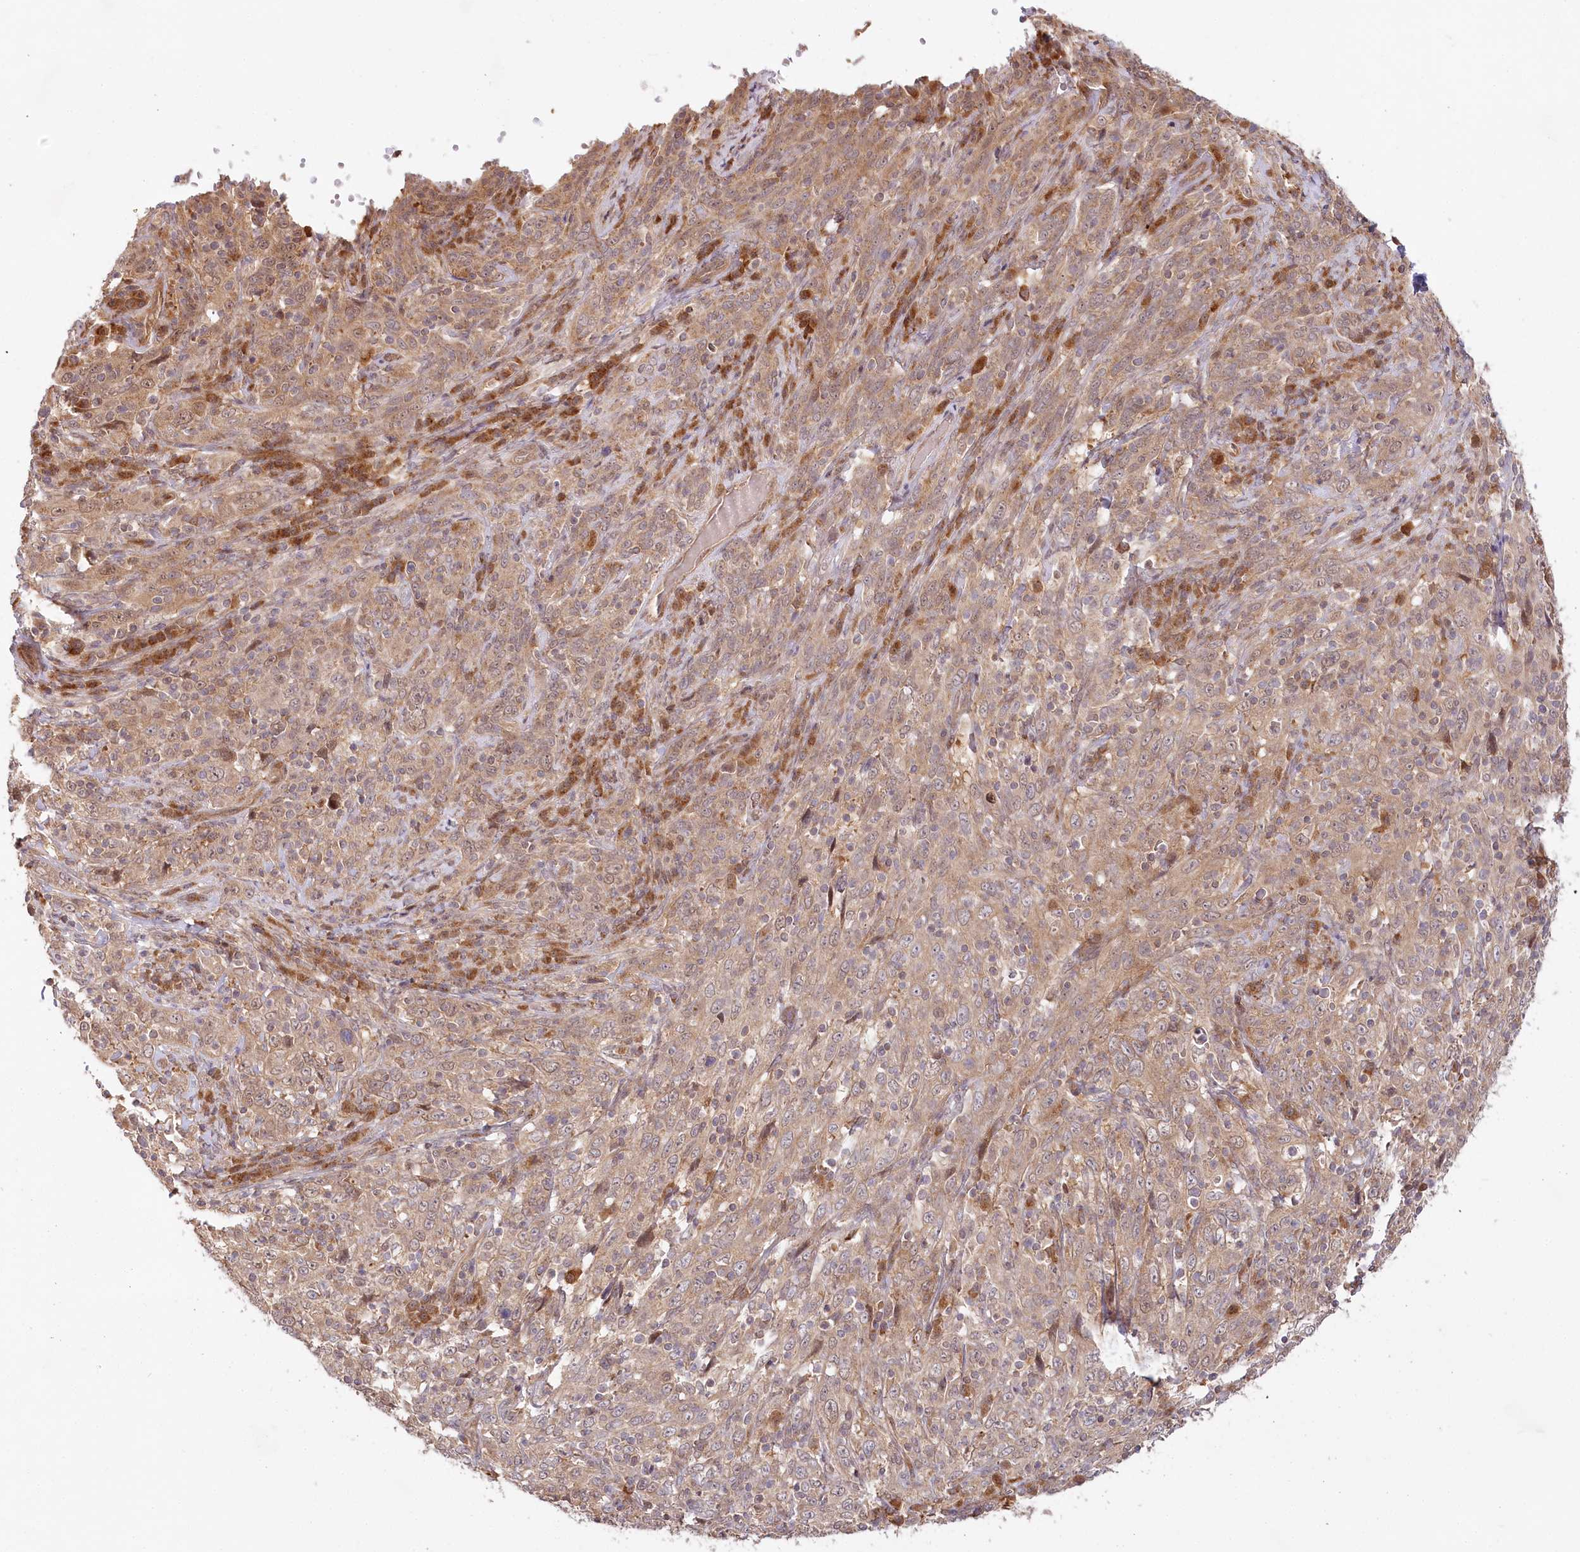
{"staining": {"intensity": "moderate", "quantity": ">75%", "location": "cytoplasmic/membranous"}, "tissue": "cervical cancer", "cell_type": "Tumor cells", "image_type": "cancer", "snomed": [{"axis": "morphology", "description": "Squamous cell carcinoma, NOS"}, {"axis": "topography", "description": "Cervix"}], "caption": "Cervical cancer (squamous cell carcinoma) was stained to show a protein in brown. There is medium levels of moderate cytoplasmic/membranous staining in approximately >75% of tumor cells. The staining was performed using DAB to visualize the protein expression in brown, while the nuclei were stained in blue with hematoxylin (Magnification: 20x).", "gene": "CEP70", "patient": {"sex": "female", "age": 46}}